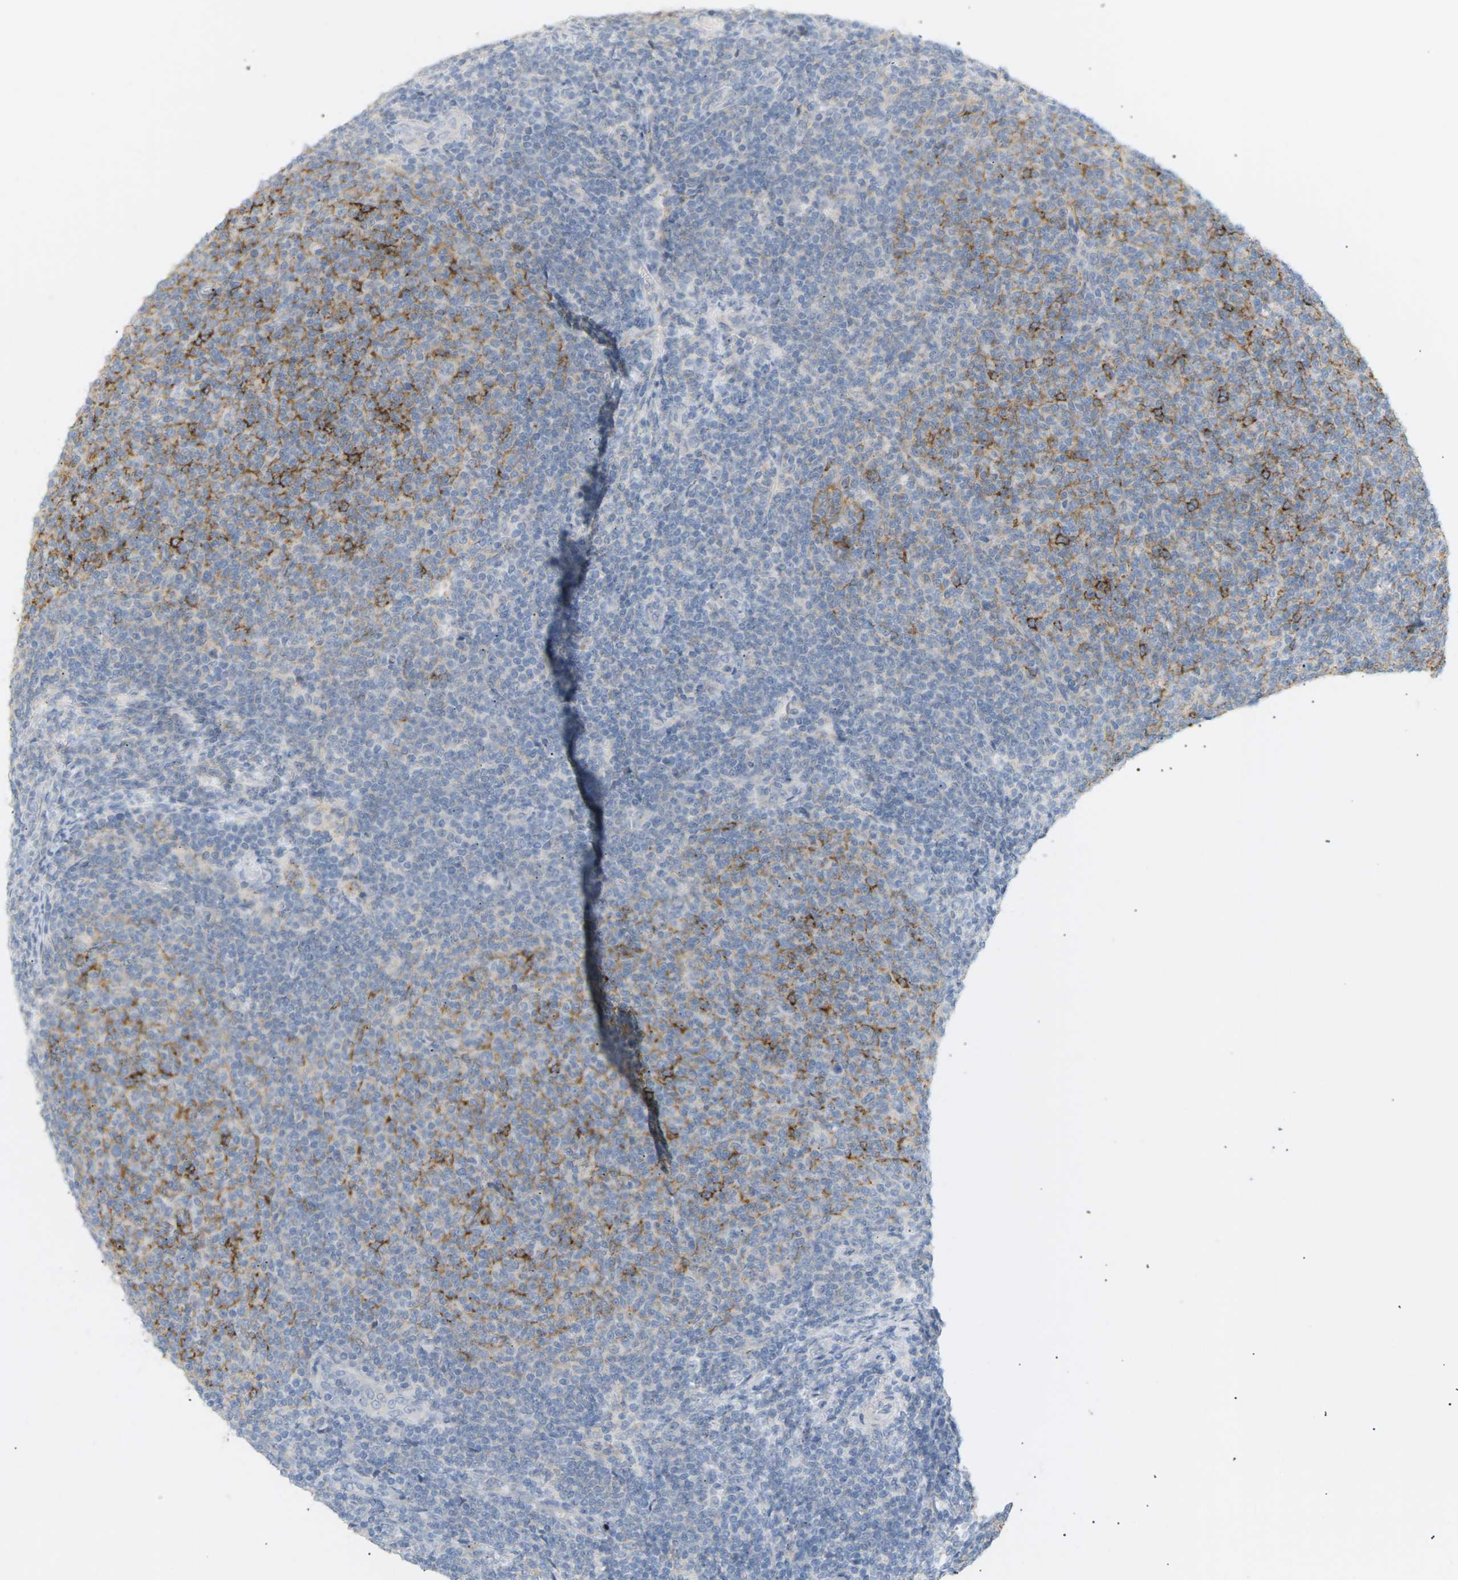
{"staining": {"intensity": "moderate", "quantity": "25%-75%", "location": "cytoplasmic/membranous"}, "tissue": "lymphoma", "cell_type": "Tumor cells", "image_type": "cancer", "snomed": [{"axis": "morphology", "description": "Malignant lymphoma, non-Hodgkin's type, Low grade"}, {"axis": "topography", "description": "Lymph node"}], "caption": "Moderate cytoplasmic/membranous staining is seen in approximately 25%-75% of tumor cells in lymphoma.", "gene": "CLU", "patient": {"sex": "male", "age": 66}}